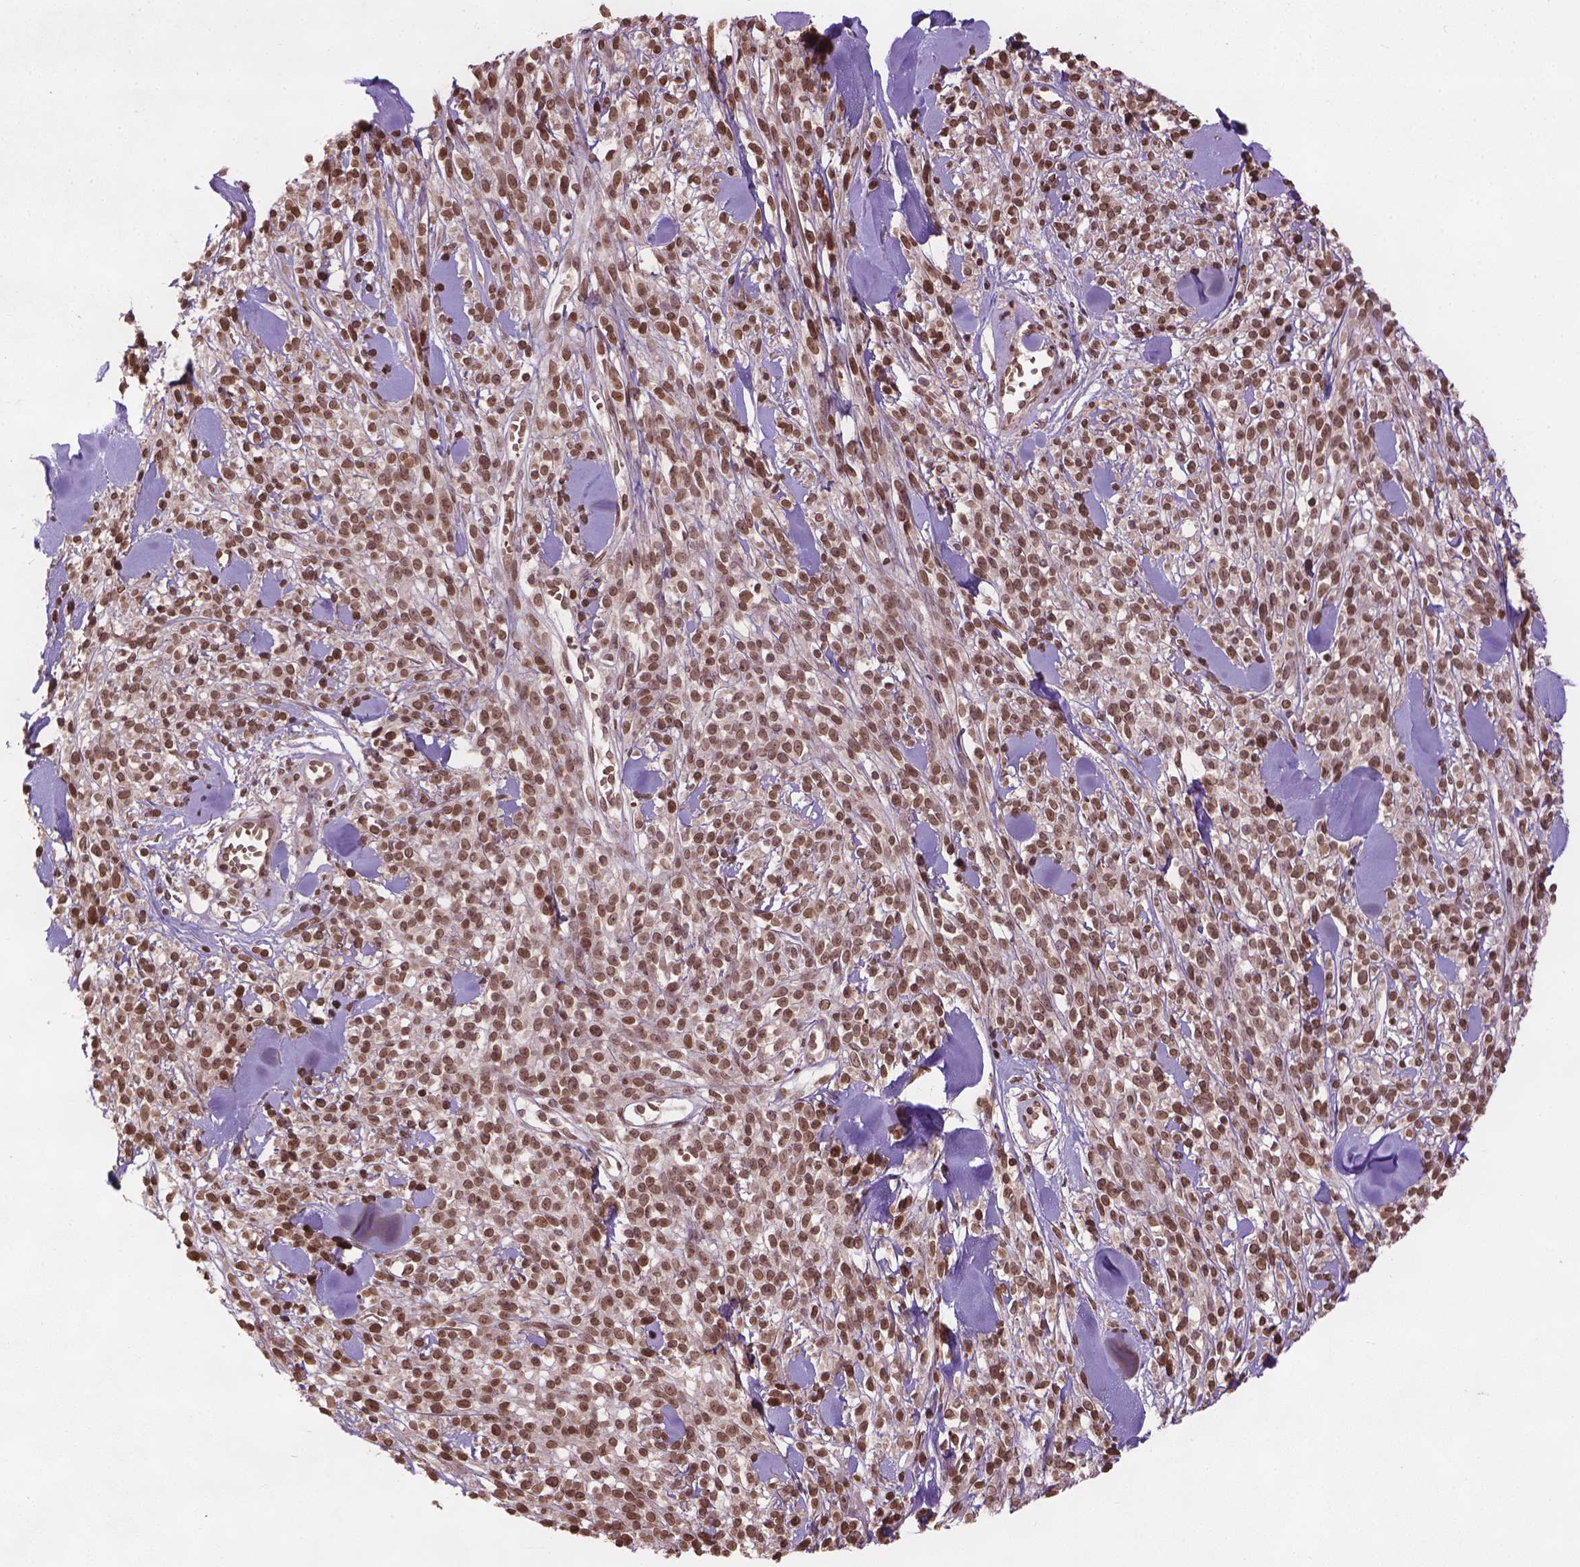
{"staining": {"intensity": "moderate", "quantity": ">75%", "location": "nuclear"}, "tissue": "melanoma", "cell_type": "Tumor cells", "image_type": "cancer", "snomed": [{"axis": "morphology", "description": "Malignant melanoma, NOS"}, {"axis": "topography", "description": "Skin"}, {"axis": "topography", "description": "Skin of trunk"}], "caption": "Protein expression by IHC exhibits moderate nuclear positivity in about >75% of tumor cells in malignant melanoma.", "gene": "BANF1", "patient": {"sex": "male", "age": 74}}